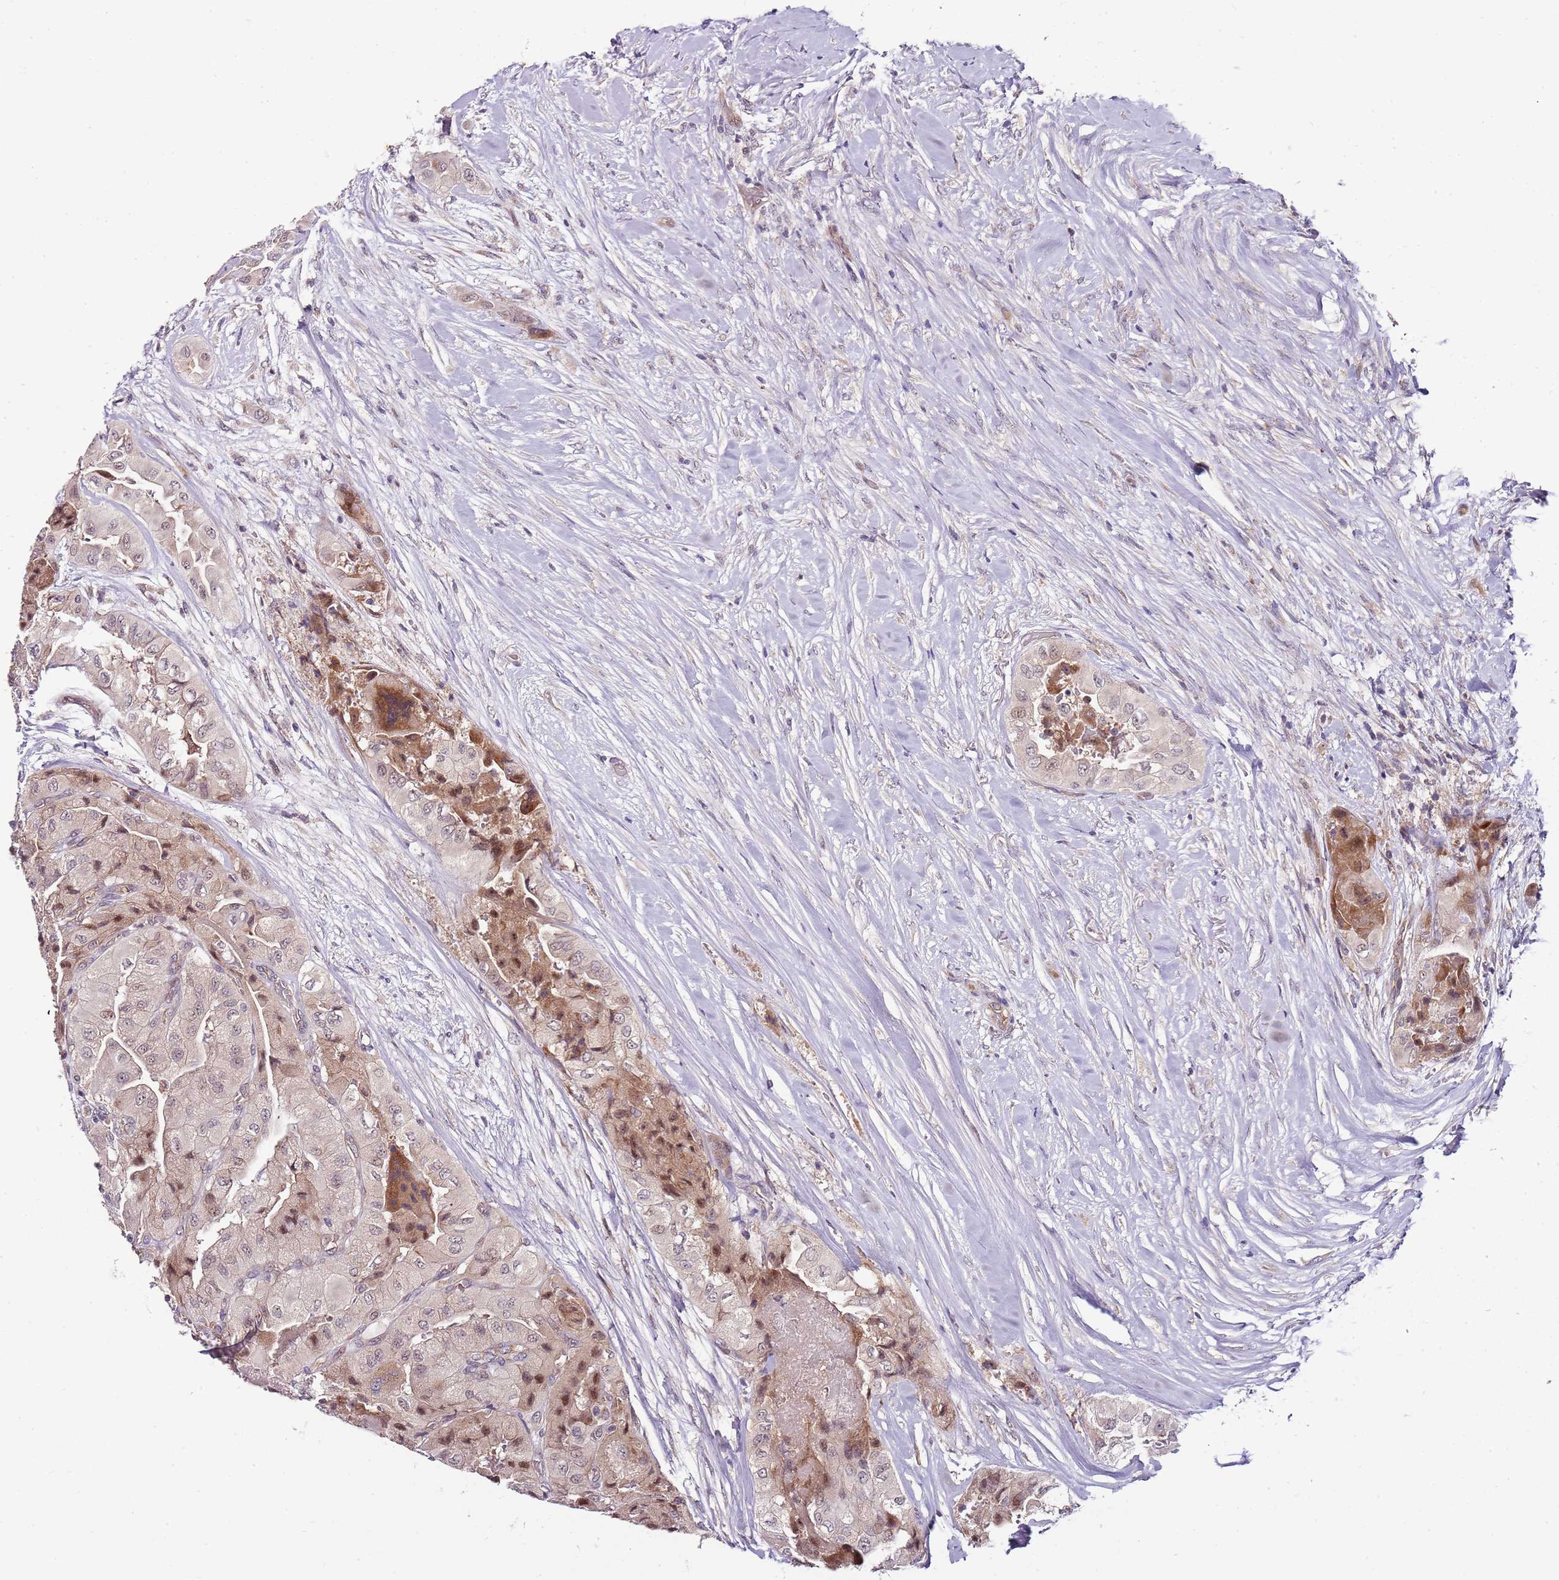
{"staining": {"intensity": "moderate", "quantity": "<25%", "location": "cytoplasmic/membranous,nuclear"}, "tissue": "thyroid cancer", "cell_type": "Tumor cells", "image_type": "cancer", "snomed": [{"axis": "morphology", "description": "Normal tissue, NOS"}, {"axis": "morphology", "description": "Papillary adenocarcinoma, NOS"}, {"axis": "topography", "description": "Thyroid gland"}], "caption": "Thyroid cancer (papillary adenocarcinoma) stained with a brown dye demonstrates moderate cytoplasmic/membranous and nuclear positive expression in about <25% of tumor cells.", "gene": "FBXL22", "patient": {"sex": "female", "age": 59}}